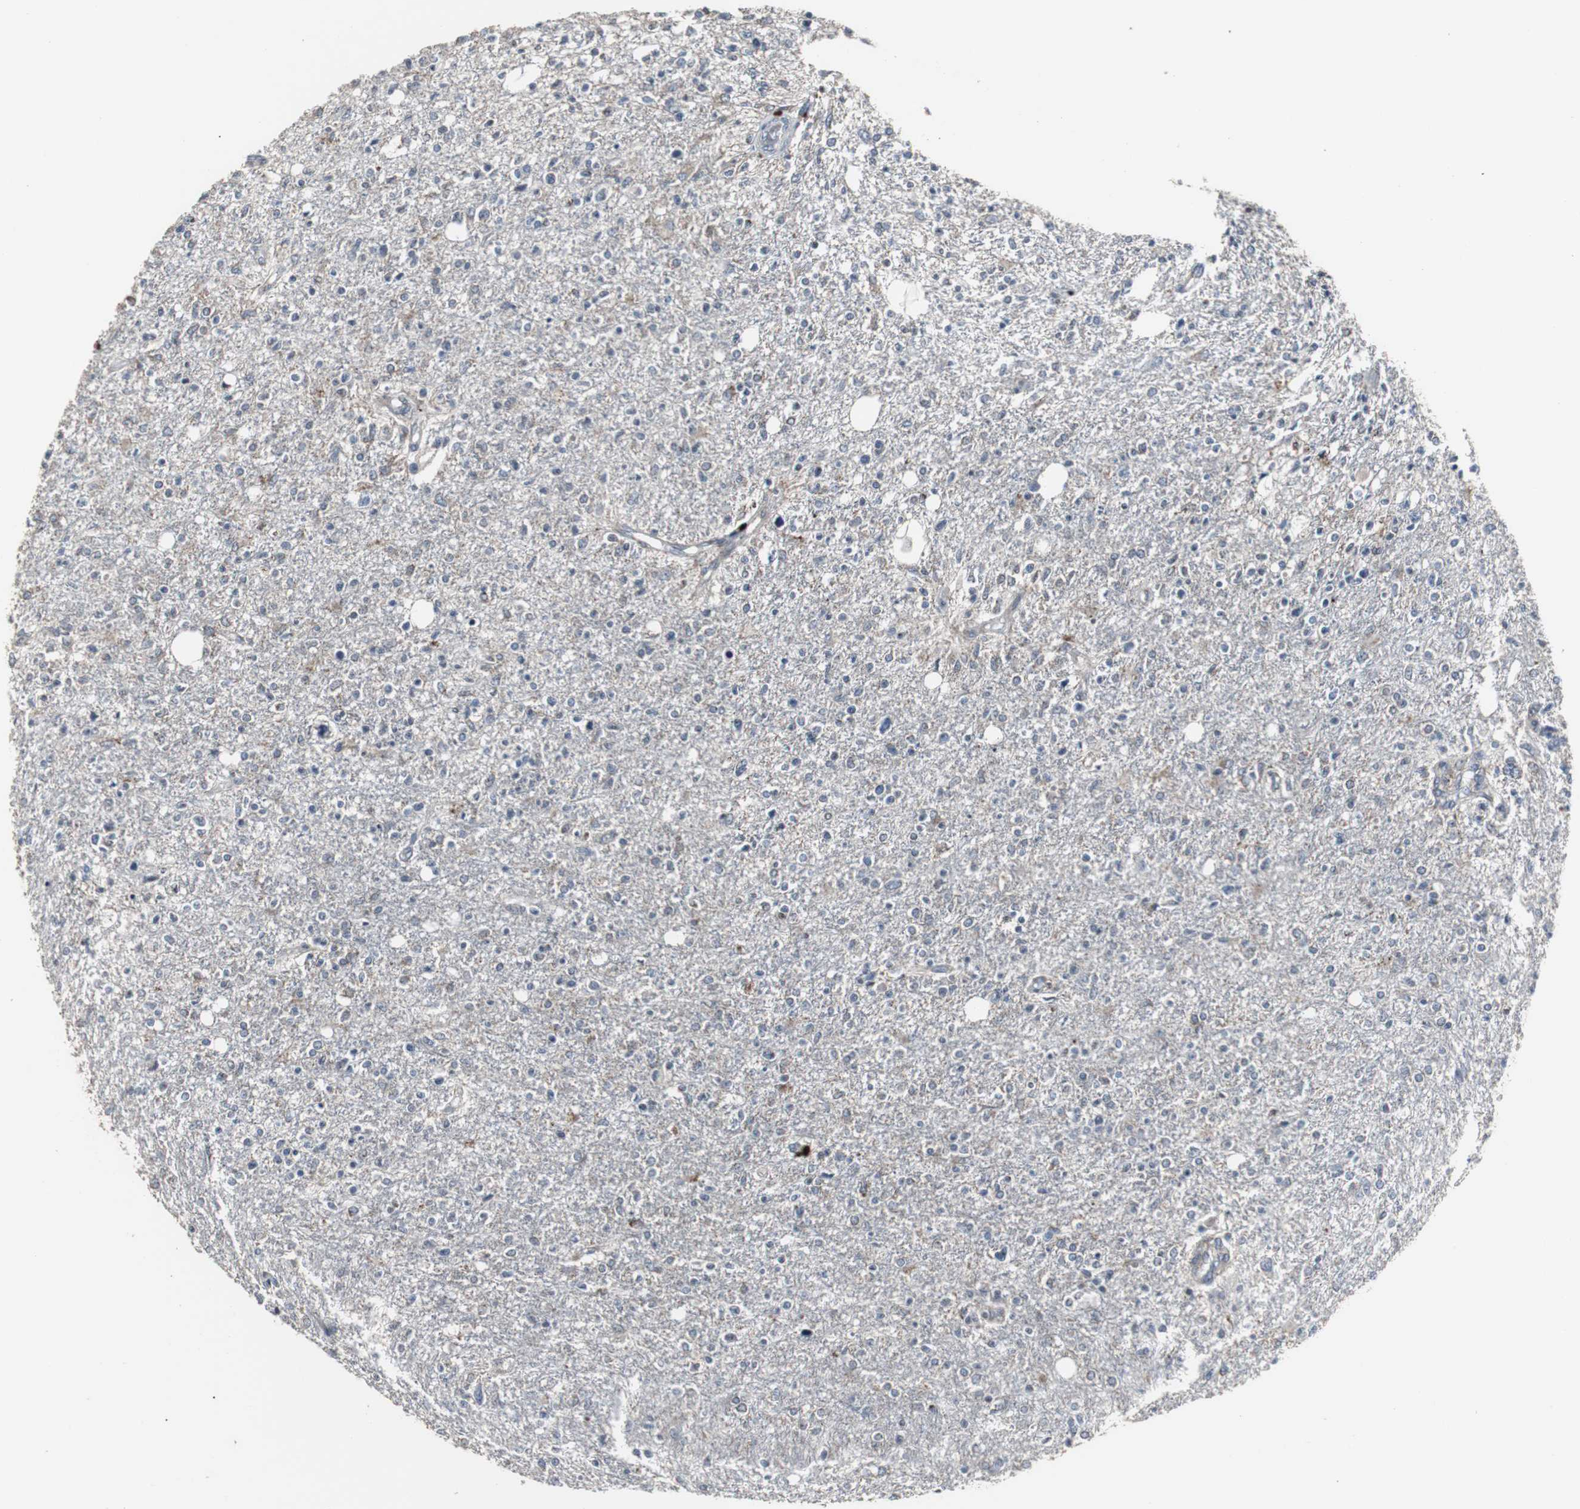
{"staining": {"intensity": "negative", "quantity": "none", "location": "none"}, "tissue": "glioma", "cell_type": "Tumor cells", "image_type": "cancer", "snomed": [{"axis": "morphology", "description": "Glioma, malignant, High grade"}, {"axis": "topography", "description": "Cerebral cortex"}], "caption": "Glioma was stained to show a protein in brown. There is no significant positivity in tumor cells. (Brightfield microscopy of DAB immunohistochemistry at high magnification).", "gene": "ACAA1", "patient": {"sex": "male", "age": 76}}